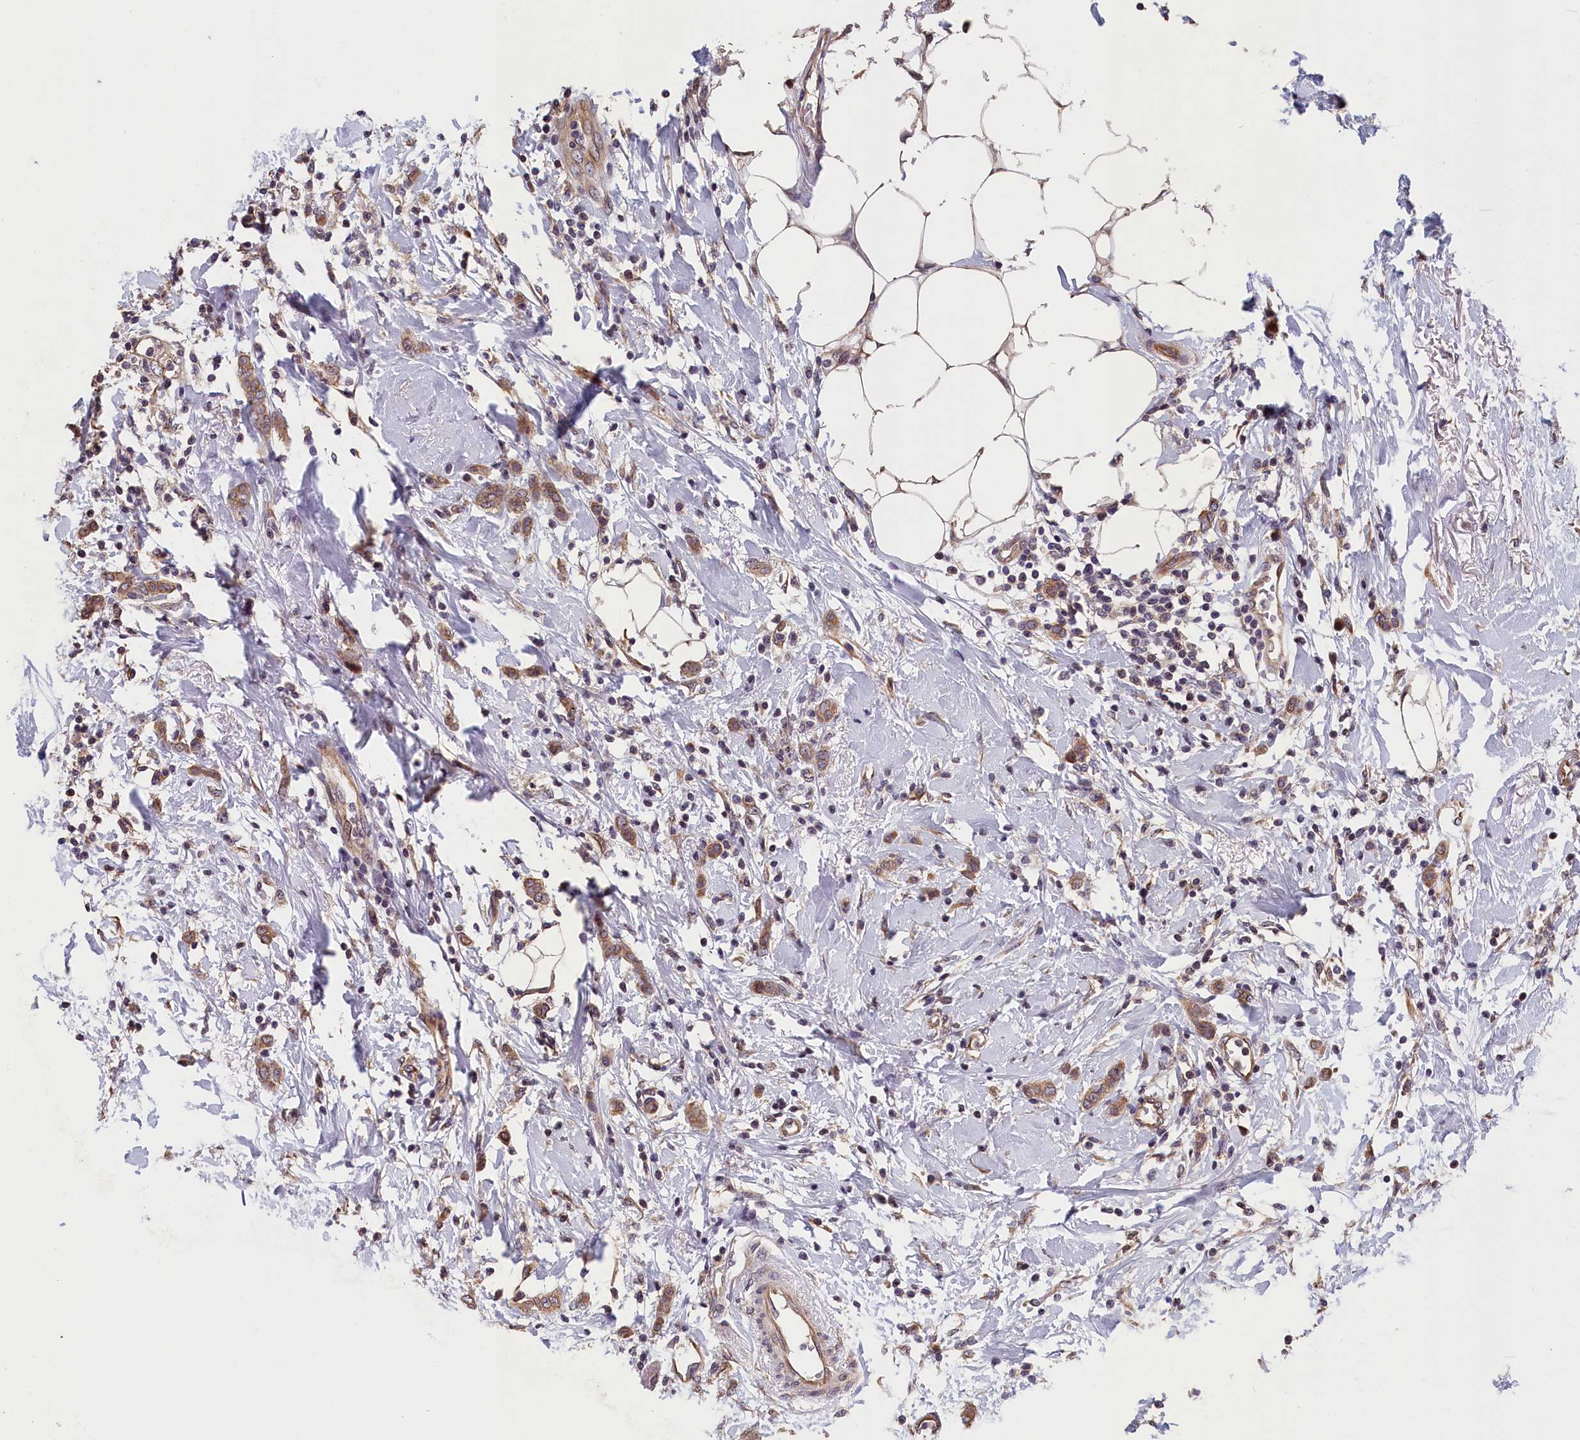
{"staining": {"intensity": "moderate", "quantity": ">75%", "location": "cytoplasmic/membranous"}, "tissue": "breast cancer", "cell_type": "Tumor cells", "image_type": "cancer", "snomed": [{"axis": "morphology", "description": "Duct carcinoma"}, {"axis": "topography", "description": "Breast"}], "caption": "A histopathology image showing moderate cytoplasmic/membranous positivity in about >75% of tumor cells in invasive ductal carcinoma (breast), as visualized by brown immunohistochemical staining.", "gene": "TMEM116", "patient": {"sex": "female", "age": 72}}